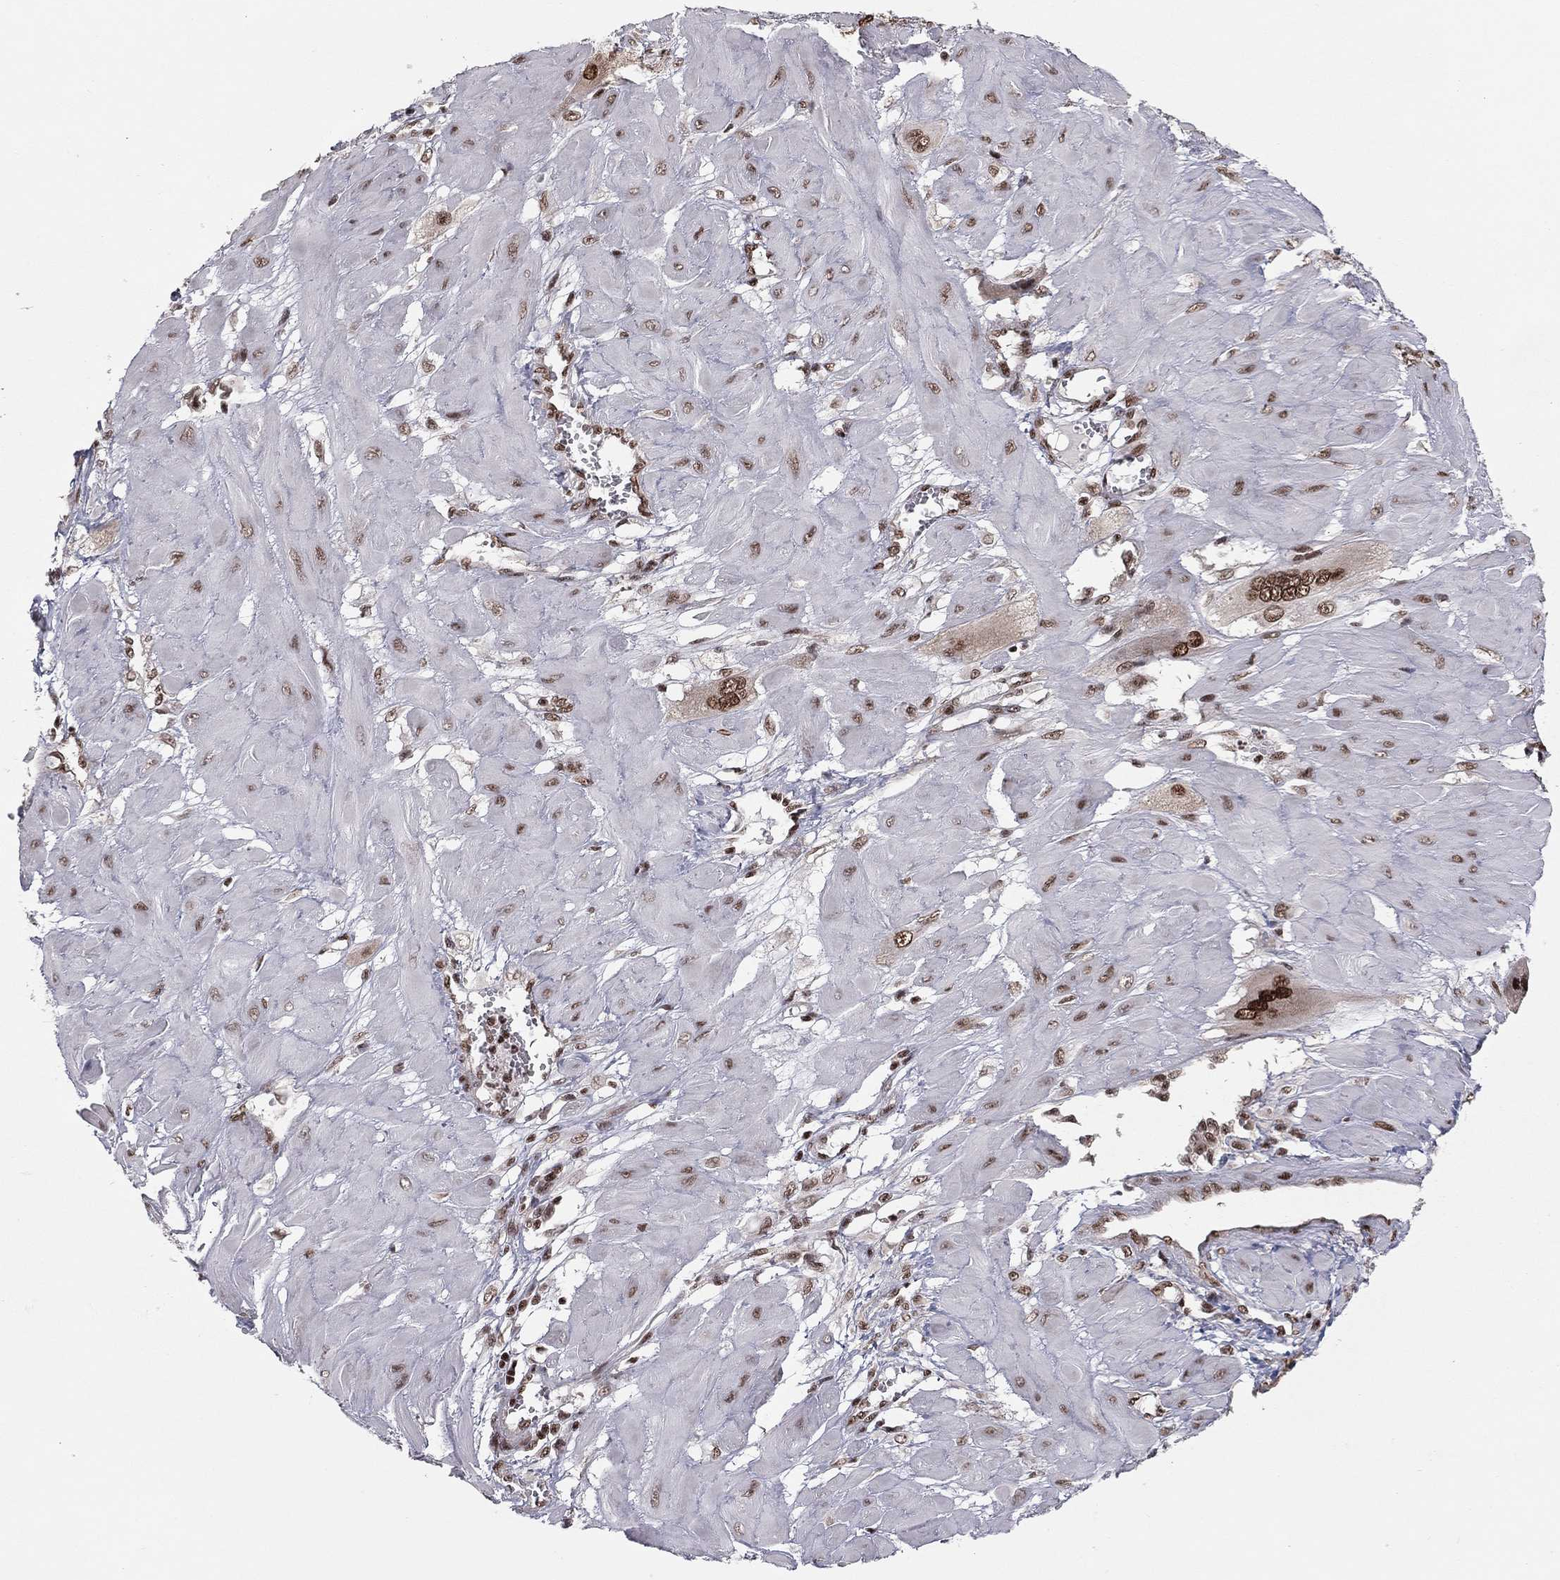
{"staining": {"intensity": "moderate", "quantity": ">75%", "location": "nuclear"}, "tissue": "cervical cancer", "cell_type": "Tumor cells", "image_type": "cancer", "snomed": [{"axis": "morphology", "description": "Squamous cell carcinoma, NOS"}, {"axis": "topography", "description": "Cervix"}], "caption": "Moderate nuclear protein staining is appreciated in about >75% of tumor cells in cervical cancer.", "gene": "NFYB", "patient": {"sex": "female", "age": 34}}